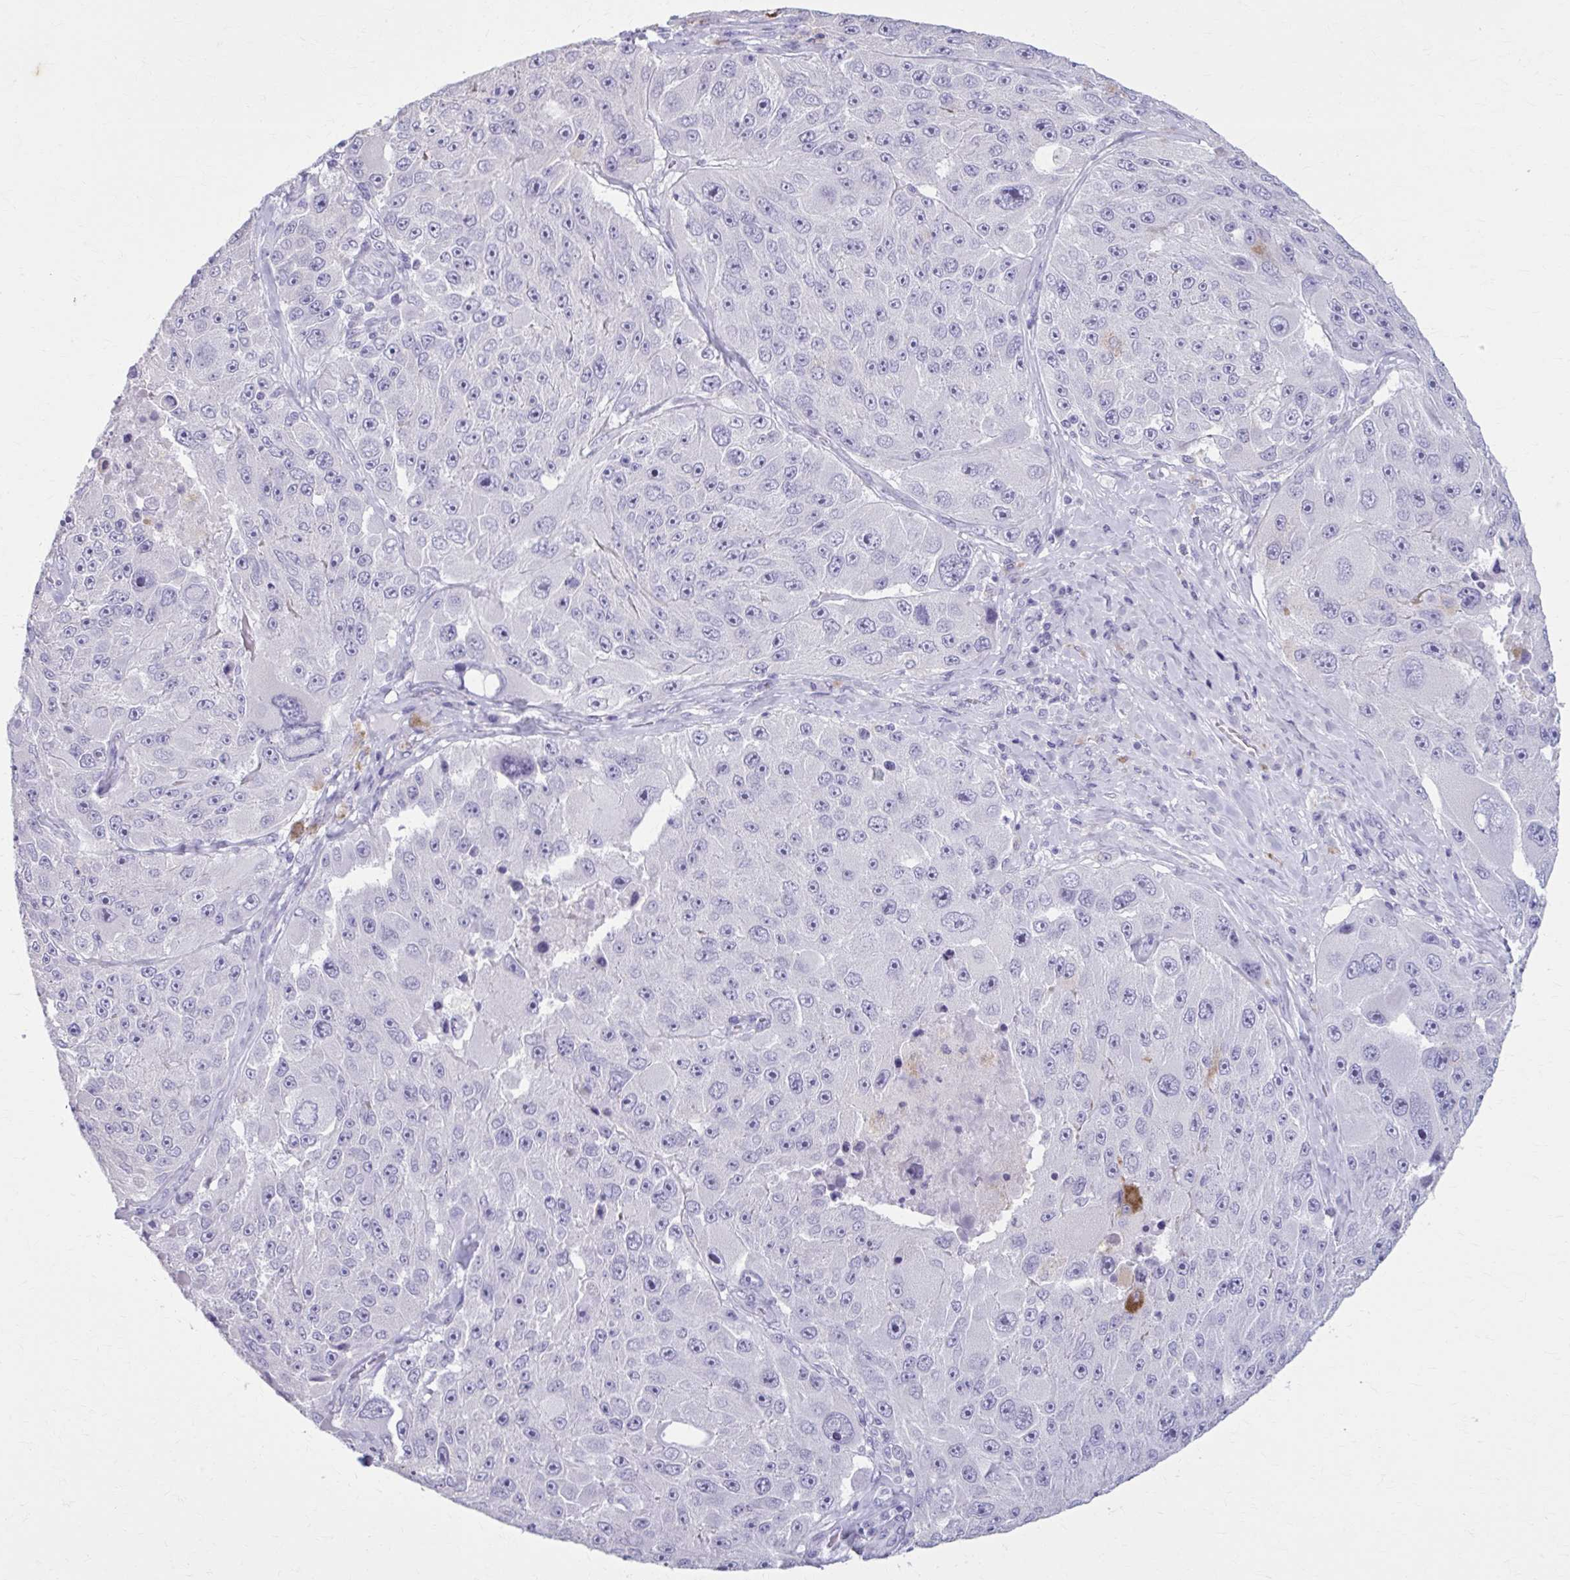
{"staining": {"intensity": "negative", "quantity": "none", "location": "none"}, "tissue": "melanoma", "cell_type": "Tumor cells", "image_type": "cancer", "snomed": [{"axis": "morphology", "description": "Malignant melanoma, Metastatic site"}, {"axis": "topography", "description": "Lymph node"}], "caption": "DAB immunohistochemical staining of melanoma shows no significant positivity in tumor cells.", "gene": "OR4B1", "patient": {"sex": "male", "age": 62}}